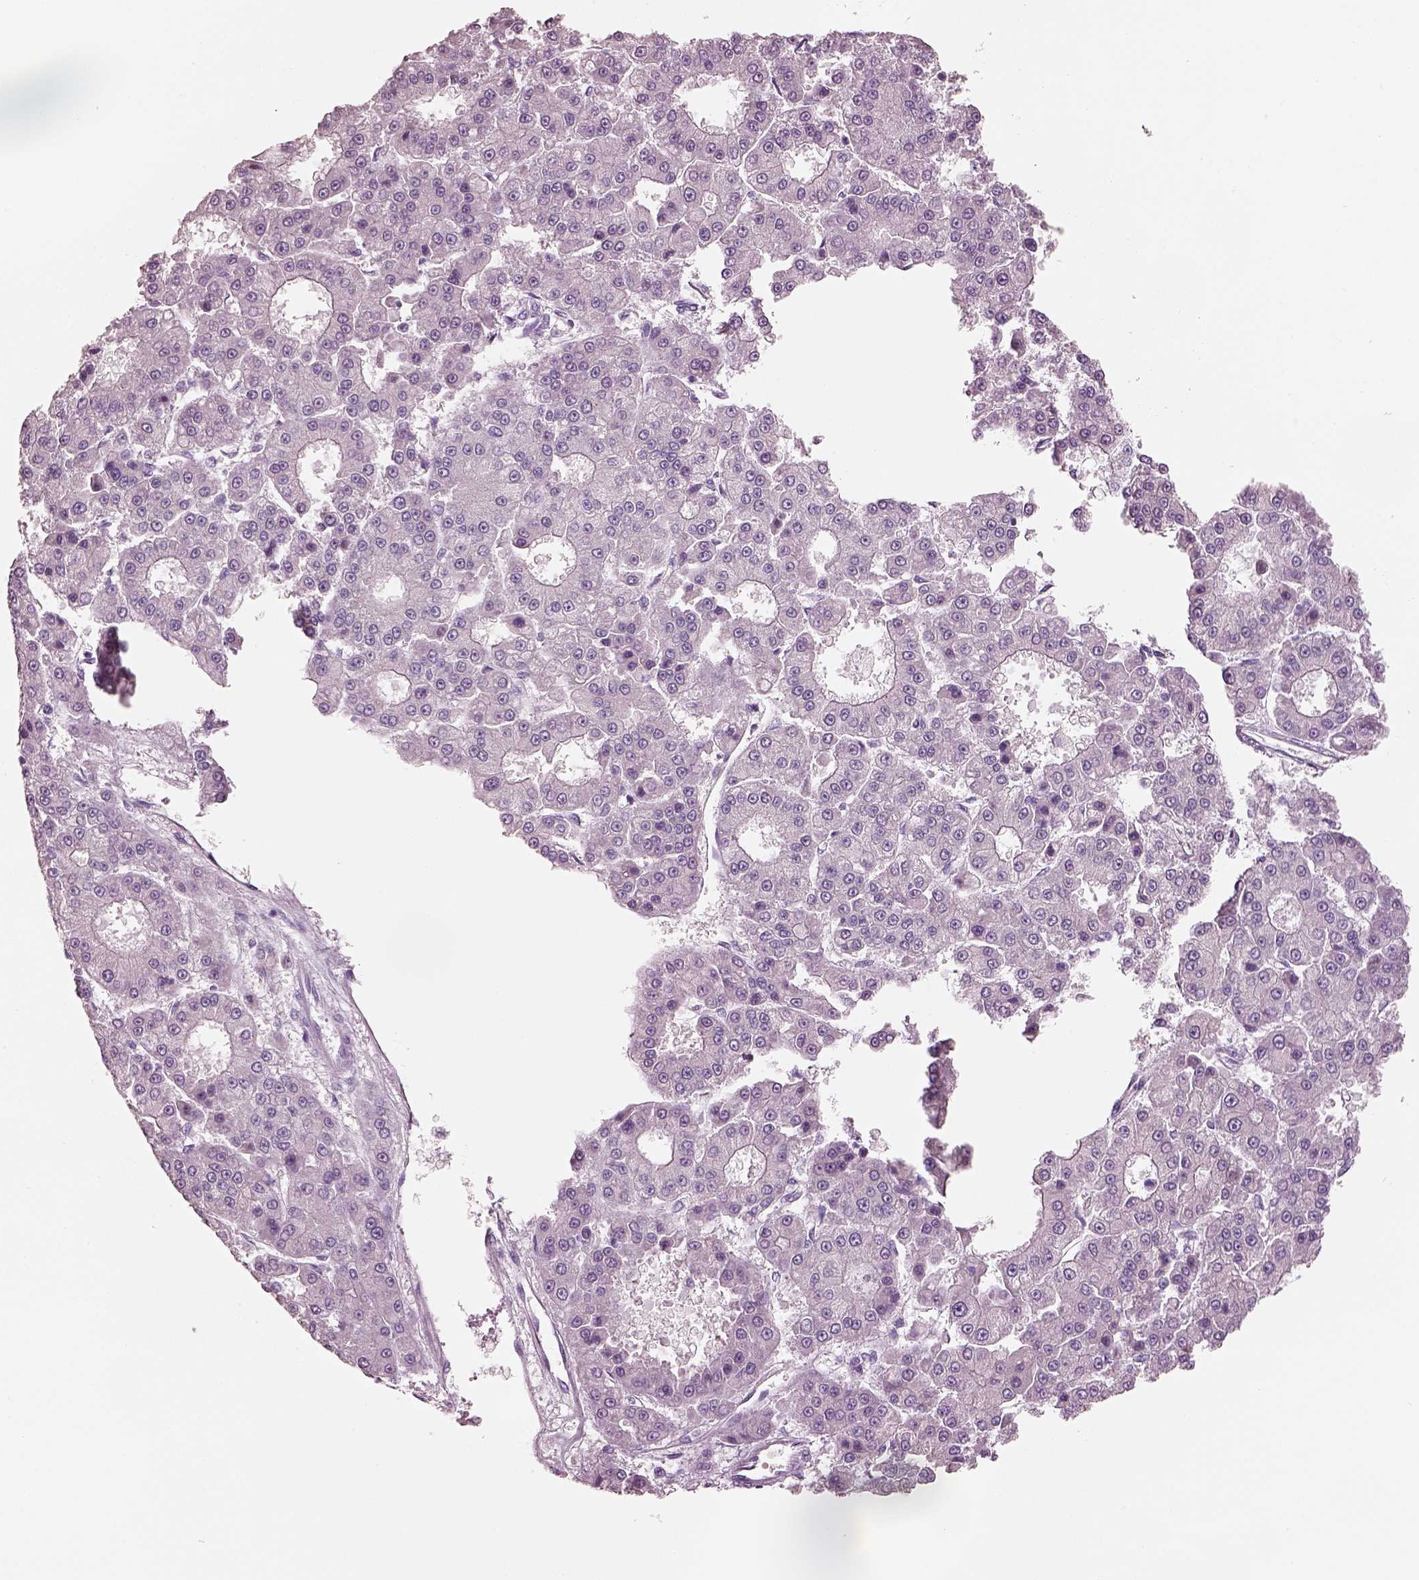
{"staining": {"intensity": "negative", "quantity": "none", "location": "none"}, "tissue": "liver cancer", "cell_type": "Tumor cells", "image_type": "cancer", "snomed": [{"axis": "morphology", "description": "Carcinoma, Hepatocellular, NOS"}, {"axis": "topography", "description": "Liver"}], "caption": "Tumor cells show no significant positivity in liver cancer. (DAB immunohistochemistry visualized using brightfield microscopy, high magnification).", "gene": "ELSPBP1", "patient": {"sex": "male", "age": 70}}